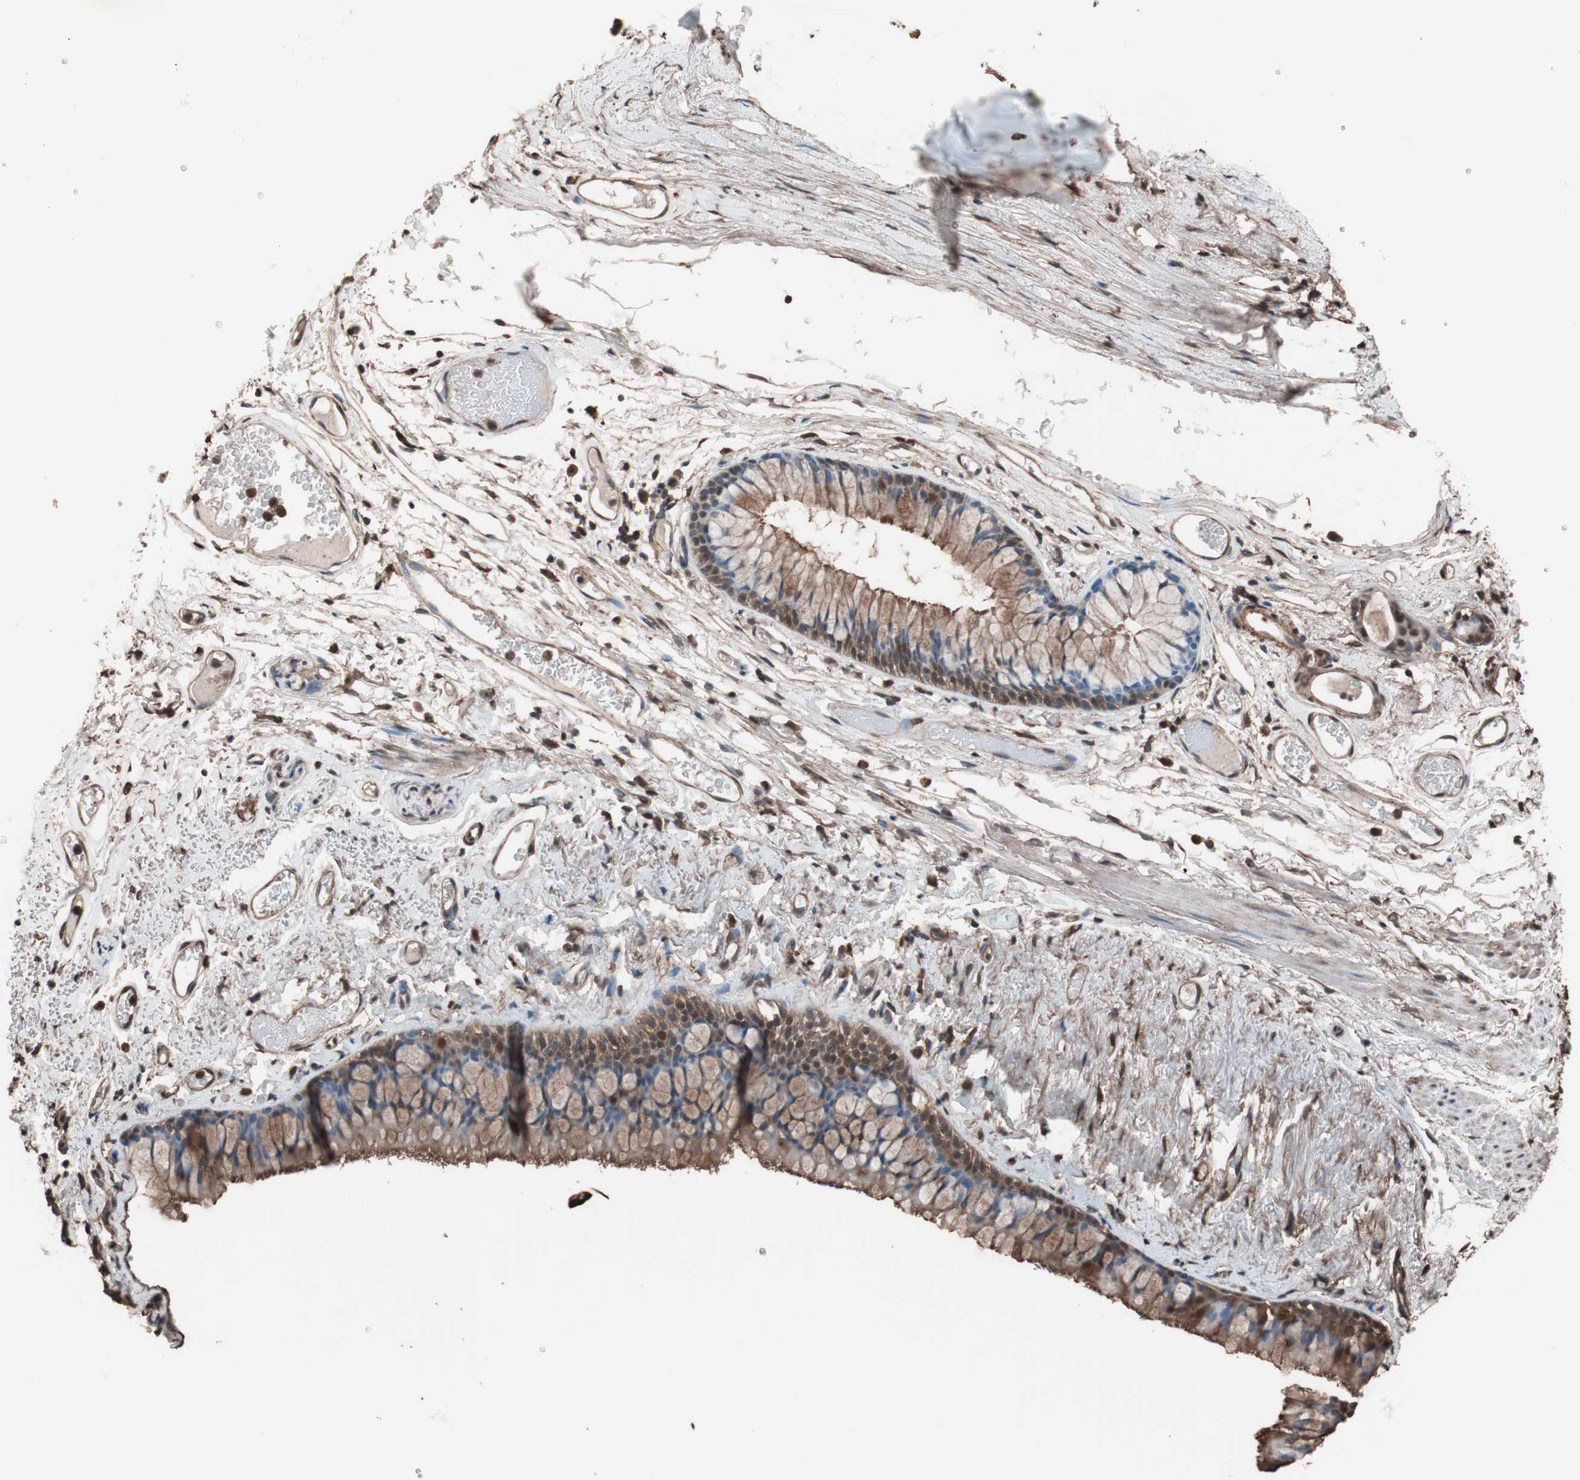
{"staining": {"intensity": "moderate", "quantity": ">75%", "location": "cytoplasmic/membranous"}, "tissue": "bronchus", "cell_type": "Respiratory epithelial cells", "image_type": "normal", "snomed": [{"axis": "morphology", "description": "Normal tissue, NOS"}, {"axis": "topography", "description": "Bronchus"}], "caption": "Immunohistochemical staining of normal bronchus demonstrates >75% levels of moderate cytoplasmic/membranous protein expression in approximately >75% of respiratory epithelial cells.", "gene": "CALM2", "patient": {"sex": "female", "age": 73}}